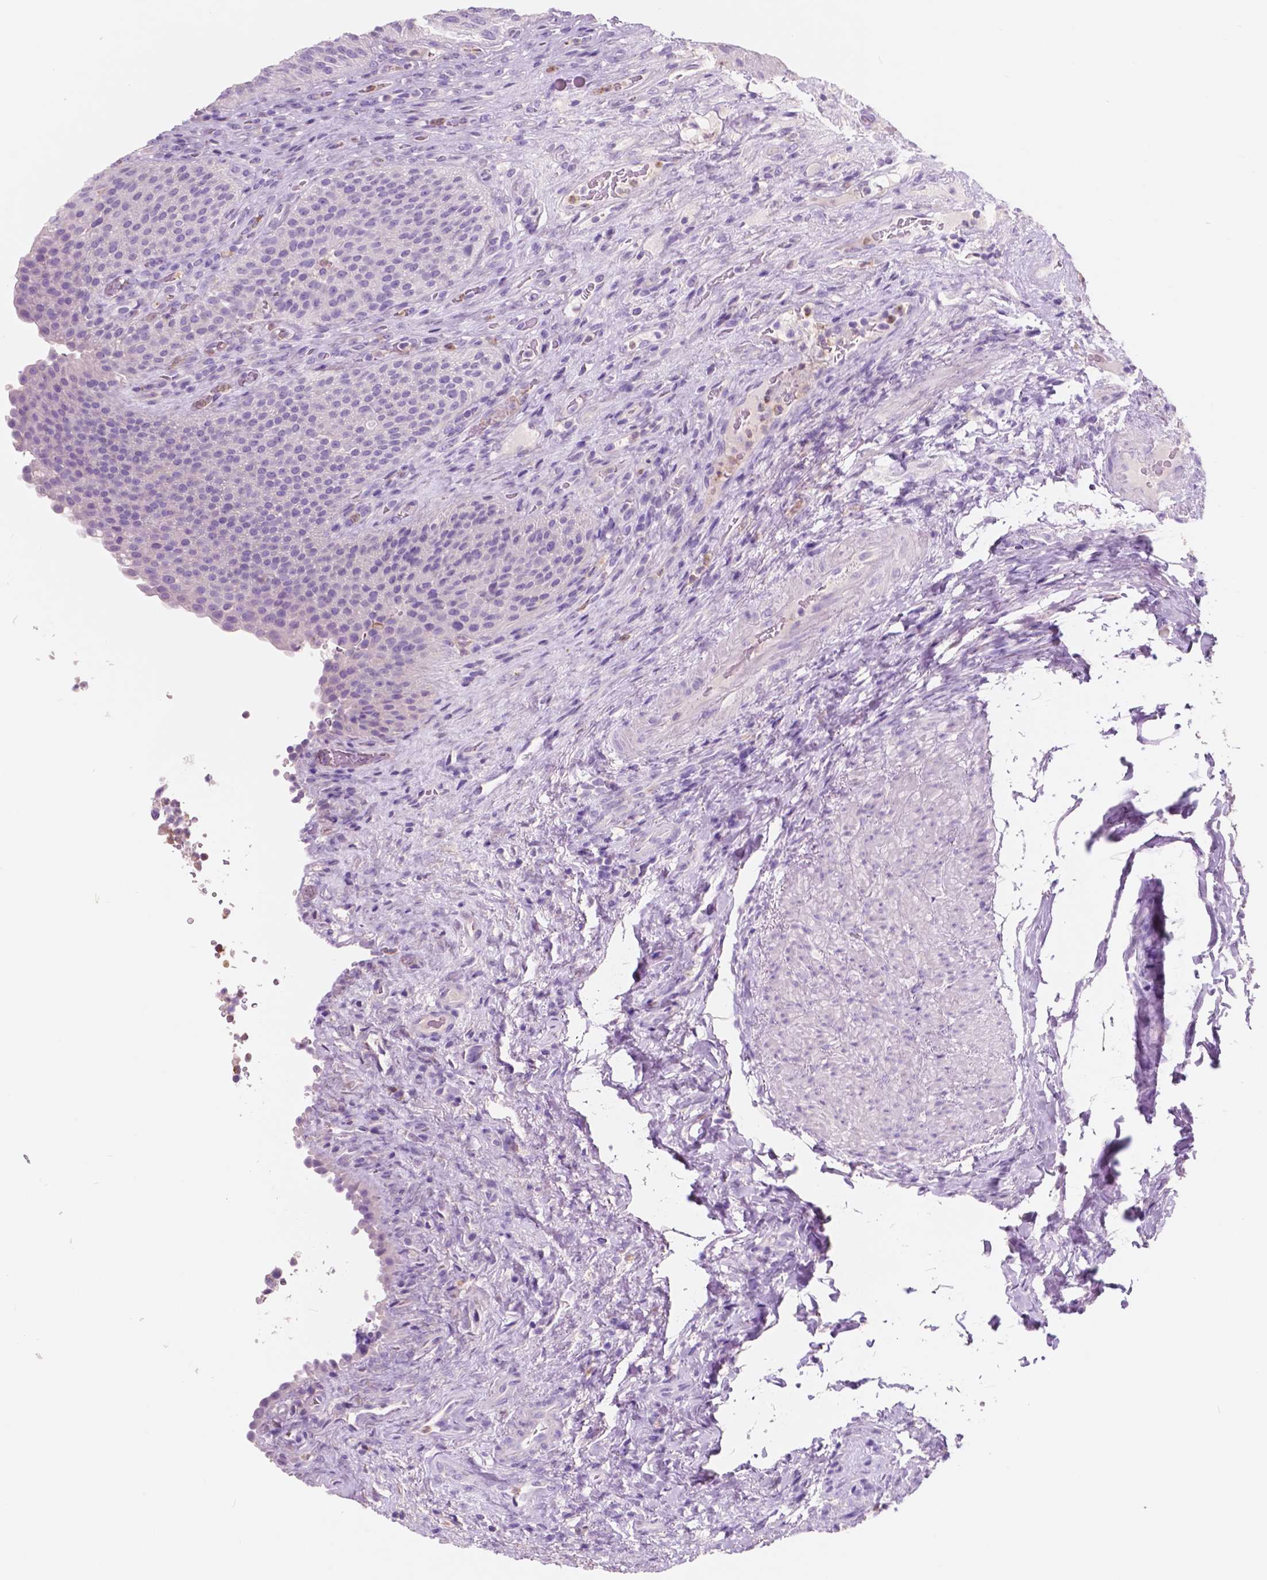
{"staining": {"intensity": "moderate", "quantity": "<25%", "location": "cytoplasmic/membranous"}, "tissue": "urinary bladder", "cell_type": "Urothelial cells", "image_type": "normal", "snomed": [{"axis": "morphology", "description": "Normal tissue, NOS"}, {"axis": "topography", "description": "Urinary bladder"}, {"axis": "topography", "description": "Peripheral nerve tissue"}], "caption": "Protein positivity by immunohistochemistry (IHC) reveals moderate cytoplasmic/membranous staining in approximately <25% of urothelial cells in normal urinary bladder.", "gene": "CUZD1", "patient": {"sex": "male", "age": 66}}